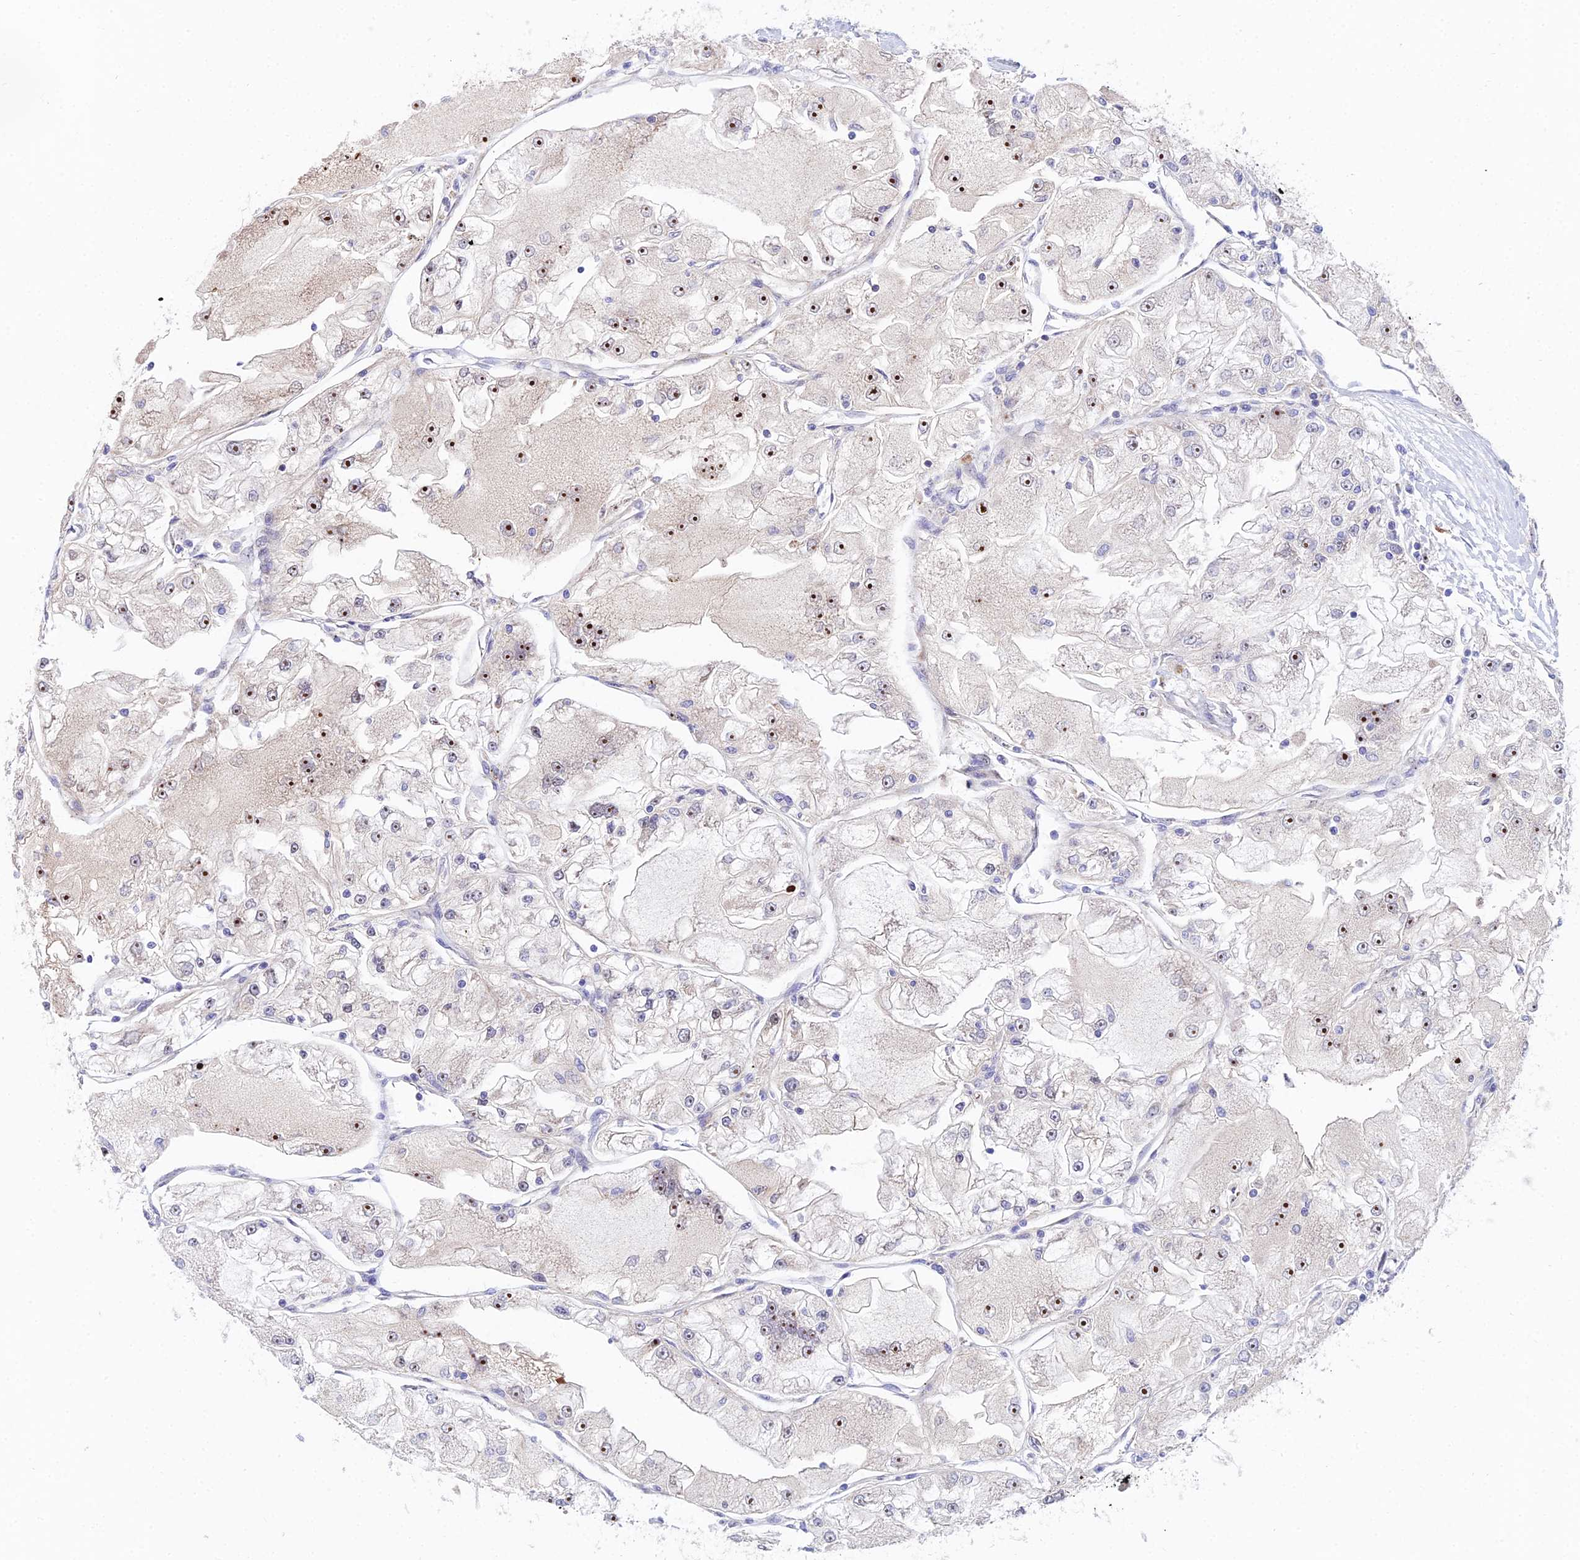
{"staining": {"intensity": "strong", "quantity": "25%-75%", "location": "nuclear"}, "tissue": "renal cancer", "cell_type": "Tumor cells", "image_type": "cancer", "snomed": [{"axis": "morphology", "description": "Adenocarcinoma, NOS"}, {"axis": "topography", "description": "Kidney"}], "caption": "Approximately 25%-75% of tumor cells in human renal cancer demonstrate strong nuclear protein expression as visualized by brown immunohistochemical staining.", "gene": "CEP41", "patient": {"sex": "female", "age": 72}}